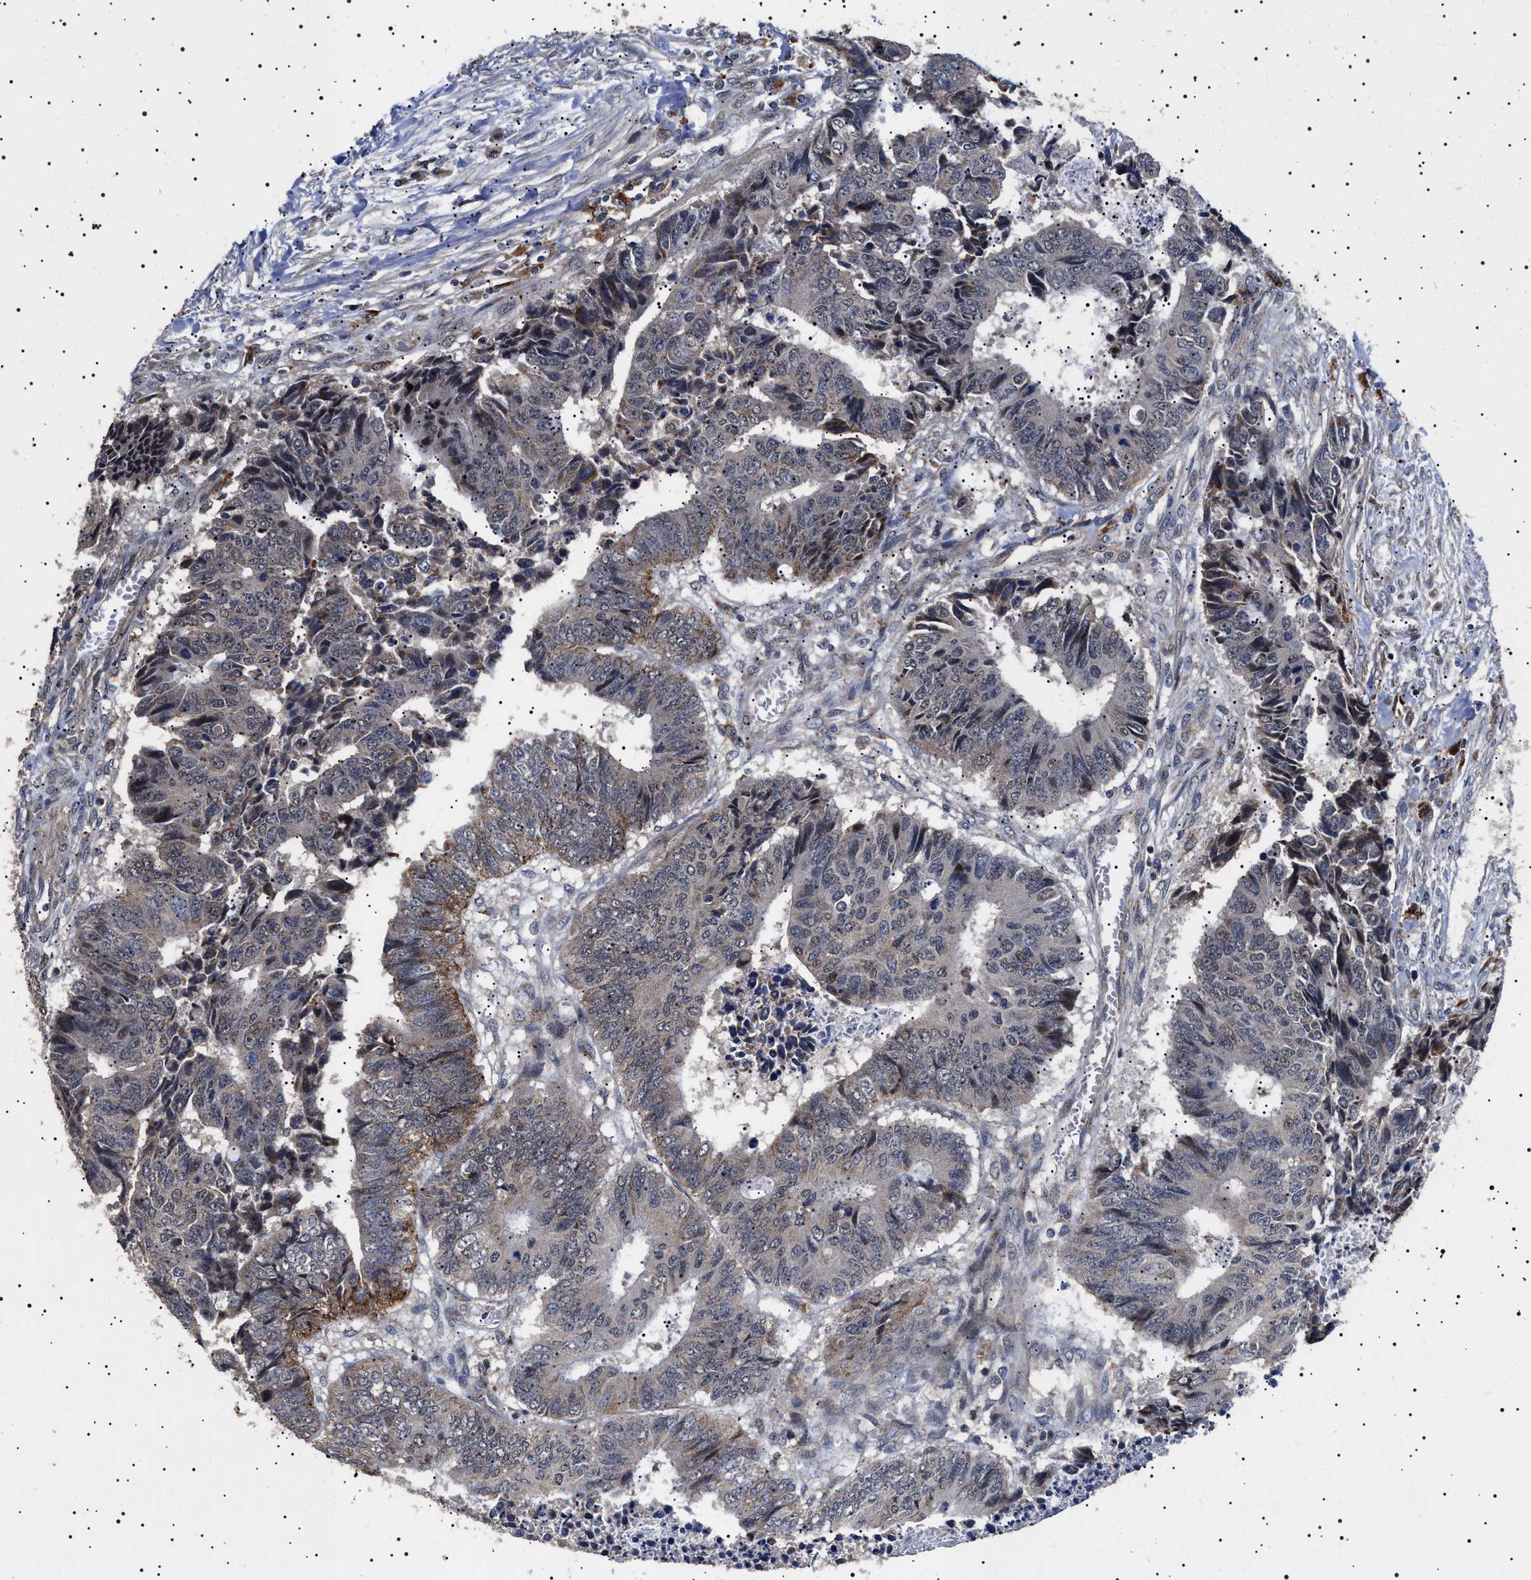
{"staining": {"intensity": "weak", "quantity": "<25%", "location": "cytoplasmic/membranous"}, "tissue": "colorectal cancer", "cell_type": "Tumor cells", "image_type": "cancer", "snomed": [{"axis": "morphology", "description": "Adenocarcinoma, NOS"}, {"axis": "topography", "description": "Rectum"}], "caption": "IHC of human colorectal adenocarcinoma shows no staining in tumor cells.", "gene": "RAB34", "patient": {"sex": "male", "age": 84}}